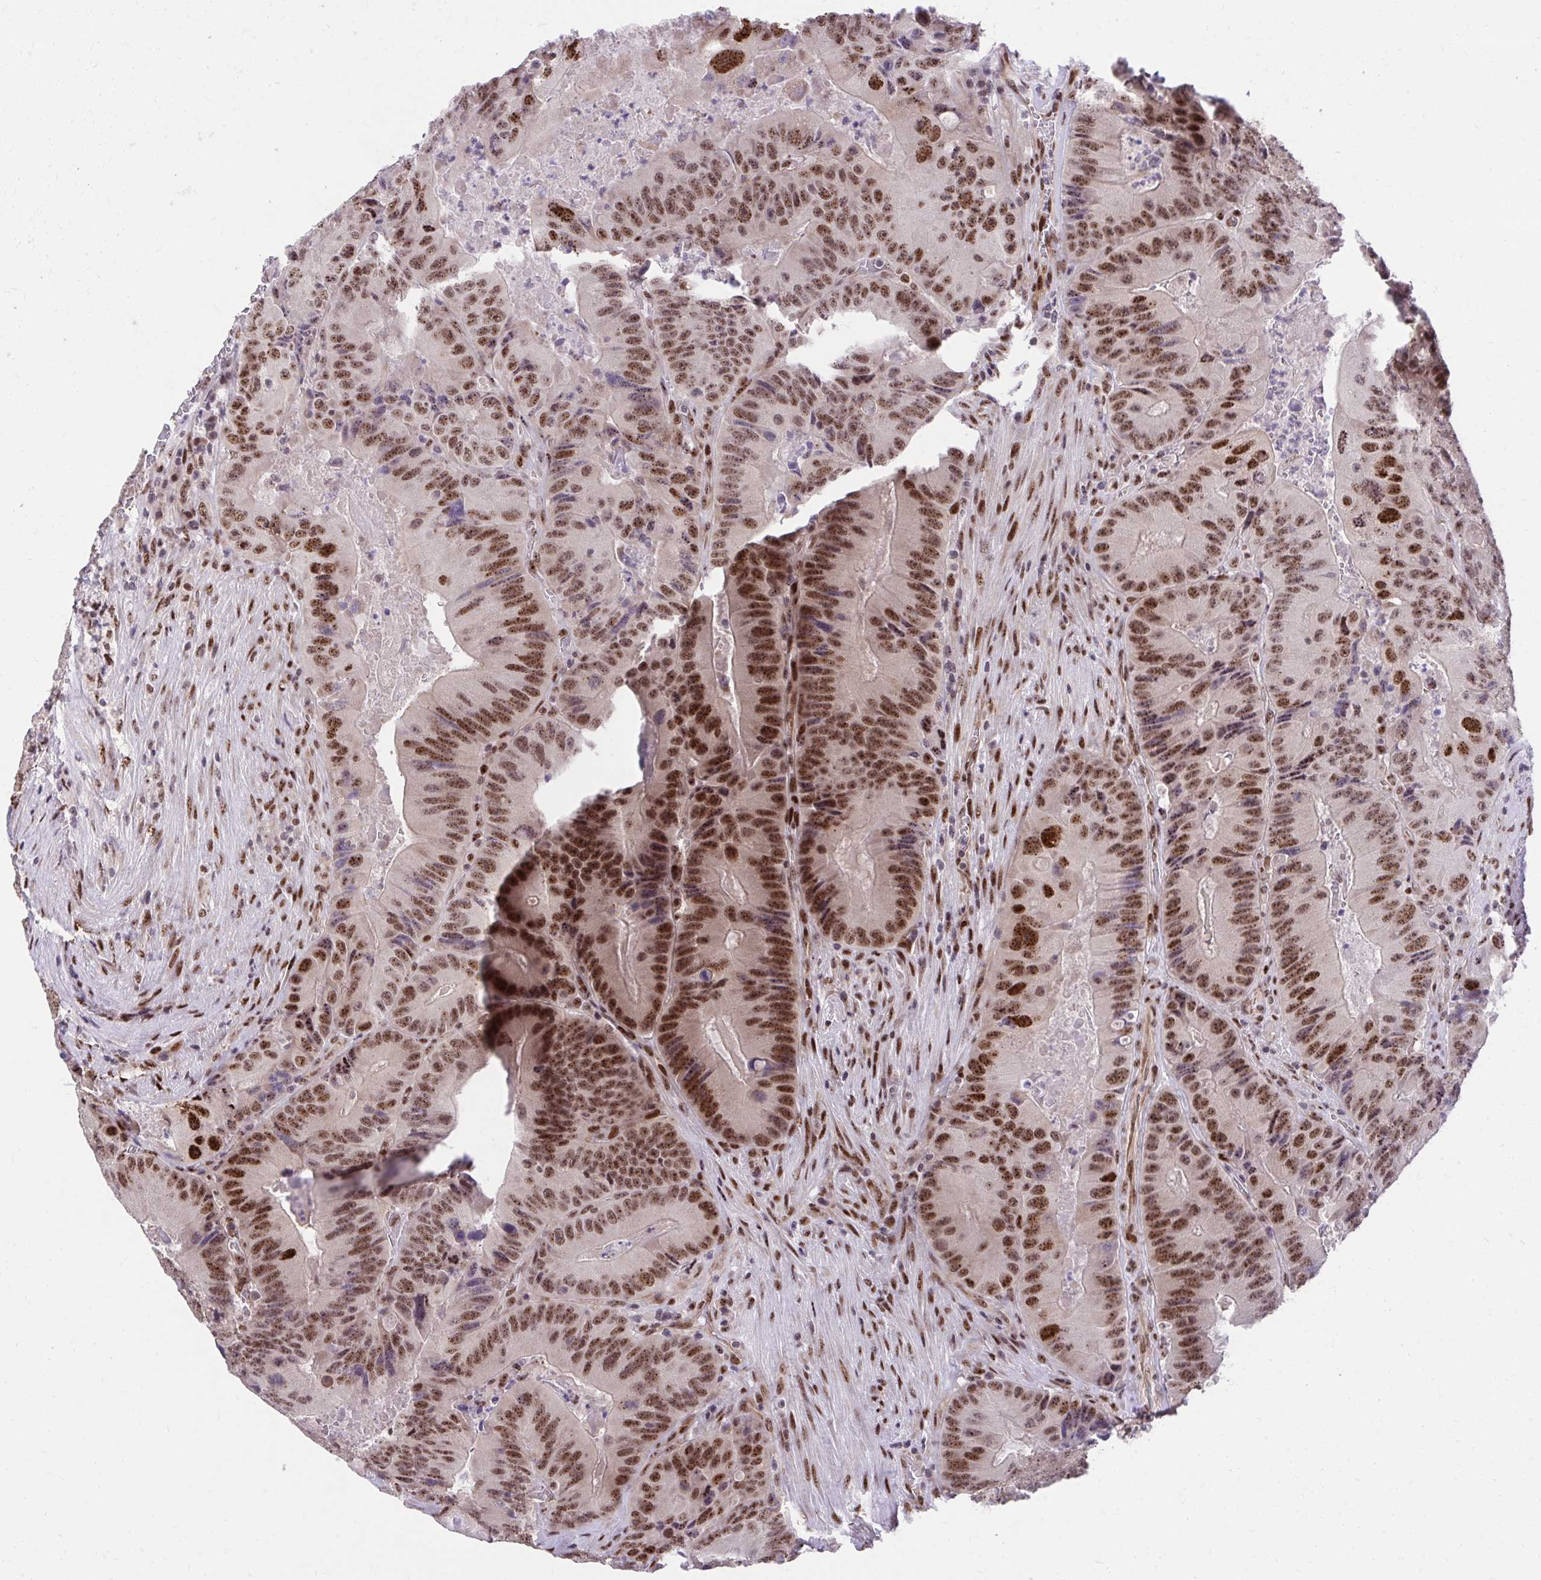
{"staining": {"intensity": "moderate", "quantity": ">75%", "location": "nuclear"}, "tissue": "colorectal cancer", "cell_type": "Tumor cells", "image_type": "cancer", "snomed": [{"axis": "morphology", "description": "Adenocarcinoma, NOS"}, {"axis": "topography", "description": "Colon"}], "caption": "This is an image of immunohistochemistry staining of colorectal cancer (adenocarcinoma), which shows moderate positivity in the nuclear of tumor cells.", "gene": "HOXA4", "patient": {"sex": "female", "age": 86}}